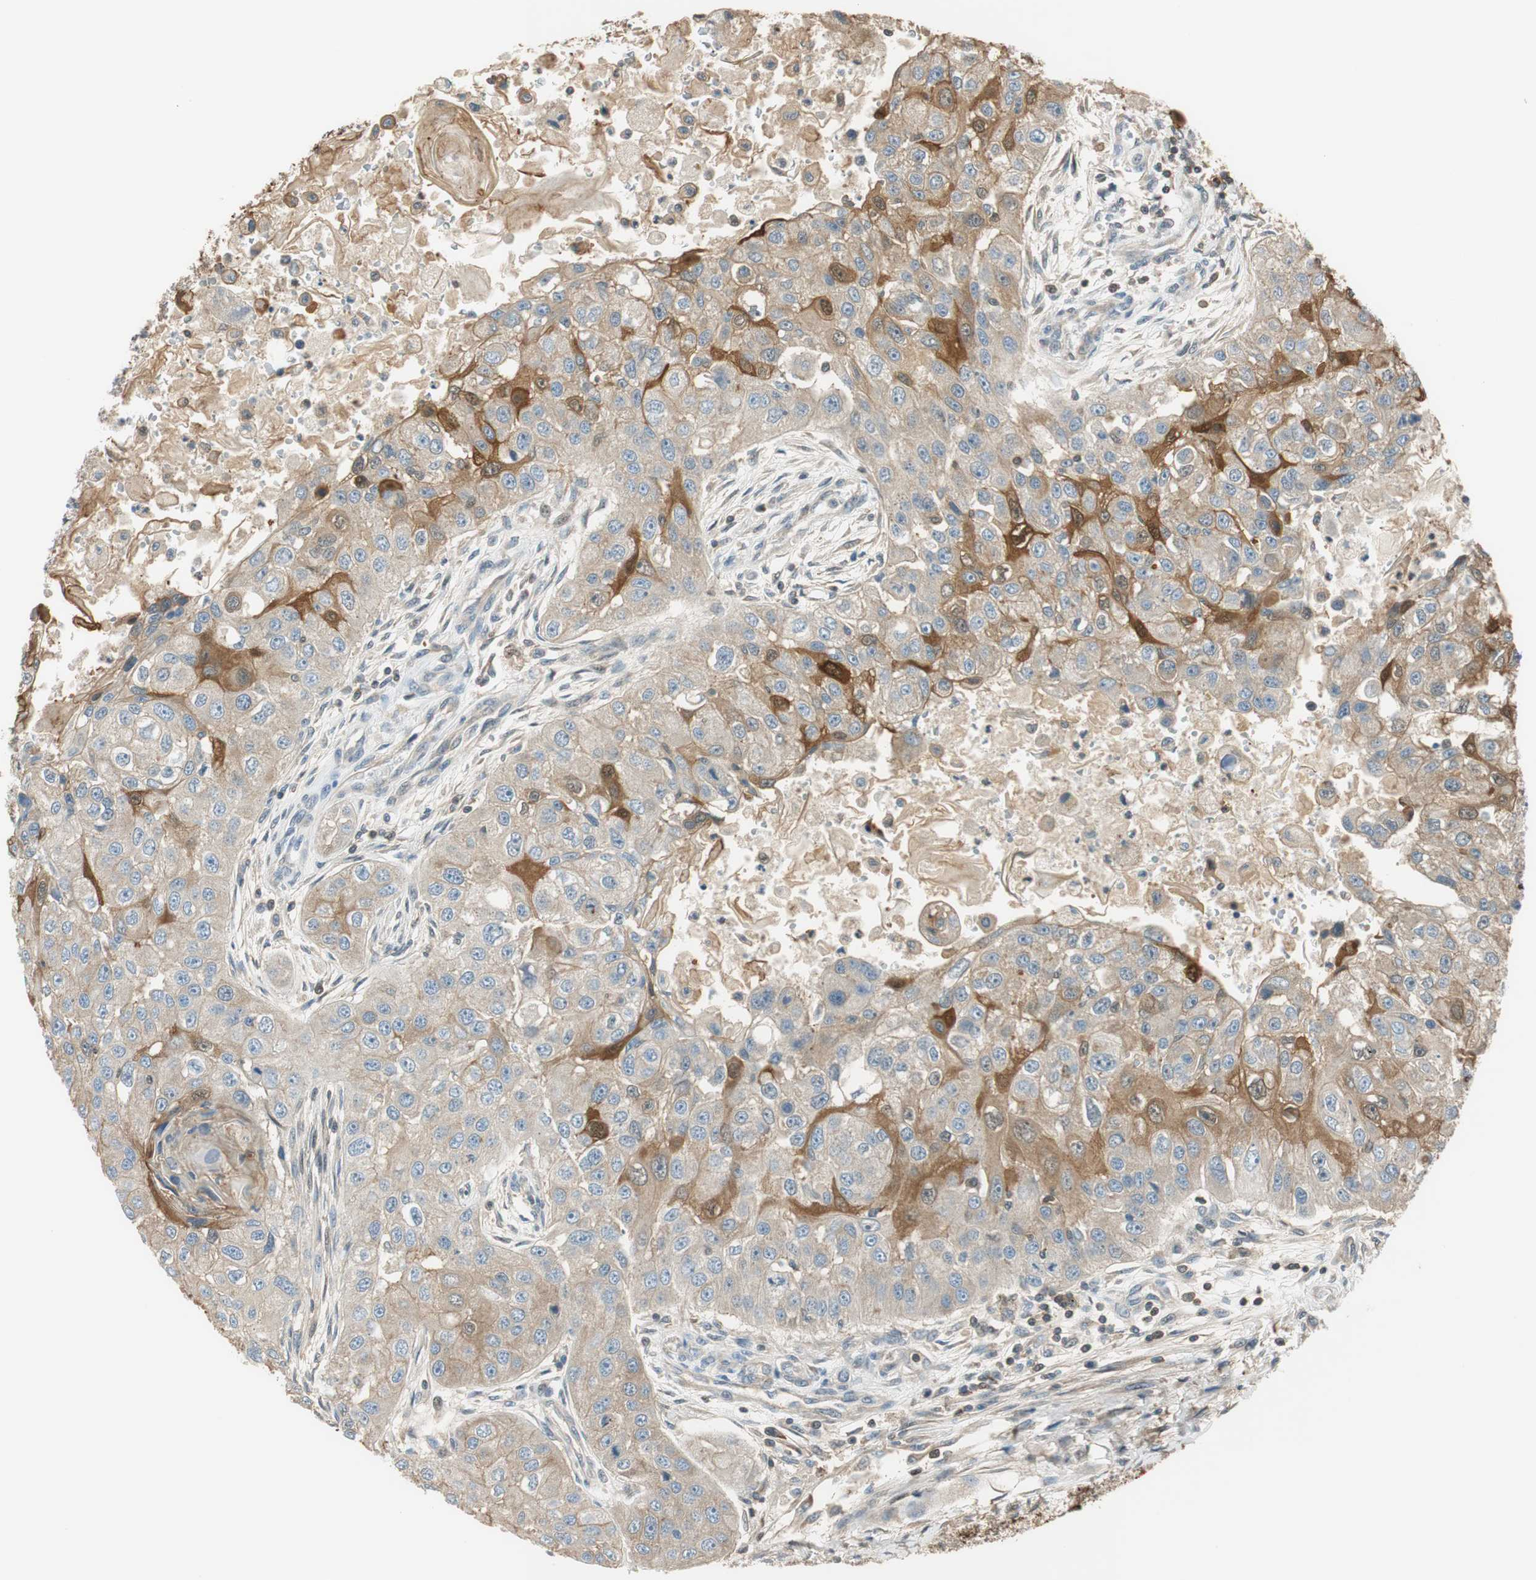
{"staining": {"intensity": "moderate", "quantity": ">75%", "location": "cytoplasmic/membranous"}, "tissue": "head and neck cancer", "cell_type": "Tumor cells", "image_type": "cancer", "snomed": [{"axis": "morphology", "description": "Normal tissue, NOS"}, {"axis": "morphology", "description": "Squamous cell carcinoma, NOS"}, {"axis": "topography", "description": "Skeletal muscle"}, {"axis": "topography", "description": "Head-Neck"}], "caption": "Immunohistochemistry staining of head and neck cancer (squamous cell carcinoma), which displays medium levels of moderate cytoplasmic/membranous positivity in about >75% of tumor cells indicating moderate cytoplasmic/membranous protein staining. The staining was performed using DAB (brown) for protein detection and nuclei were counterstained in hematoxylin (blue).", "gene": "PI4K2B", "patient": {"sex": "male", "age": 51}}